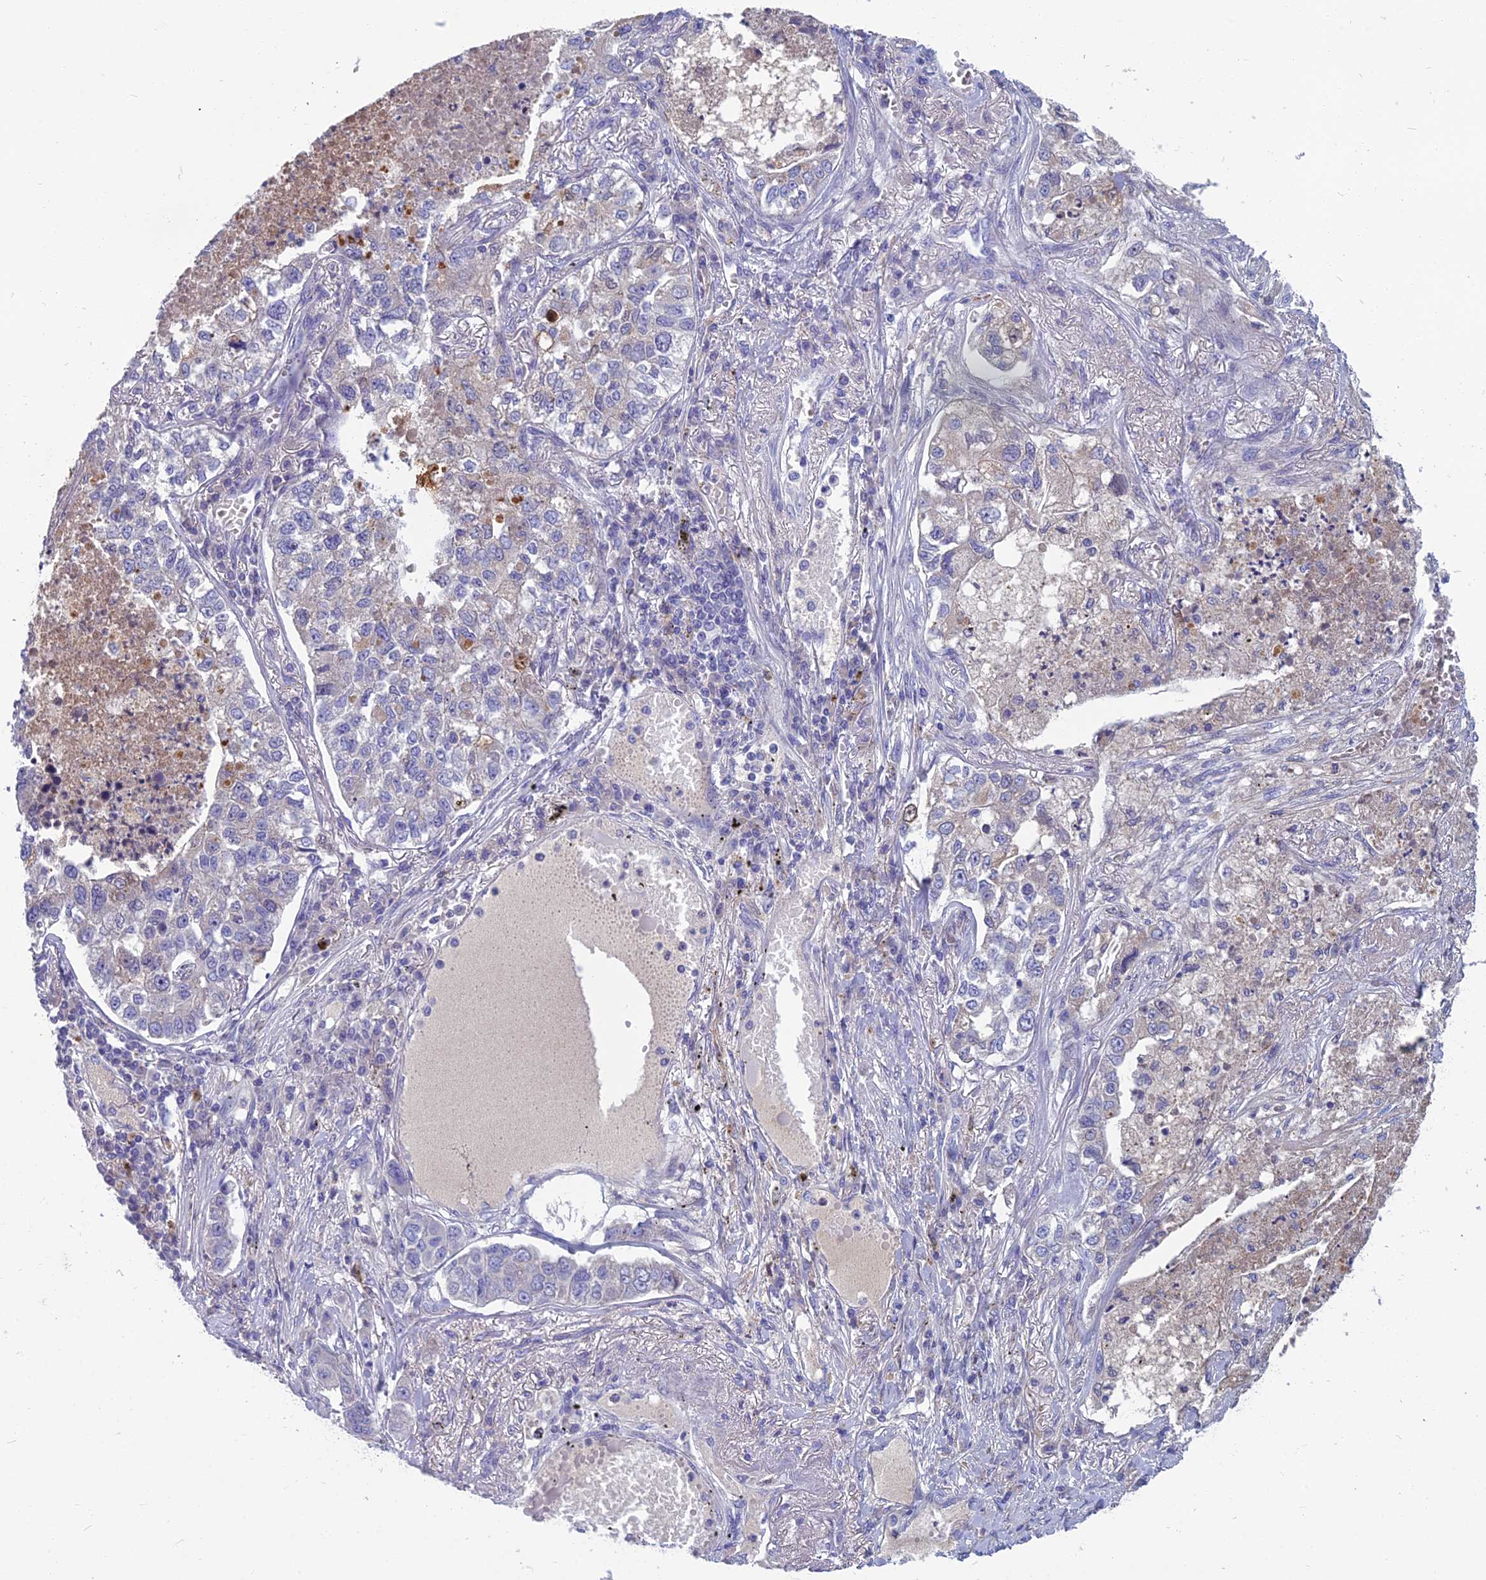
{"staining": {"intensity": "negative", "quantity": "none", "location": "none"}, "tissue": "lung cancer", "cell_type": "Tumor cells", "image_type": "cancer", "snomed": [{"axis": "morphology", "description": "Adenocarcinoma, NOS"}, {"axis": "topography", "description": "Lung"}], "caption": "A micrograph of human lung cancer is negative for staining in tumor cells.", "gene": "SPTLC3", "patient": {"sex": "male", "age": 49}}